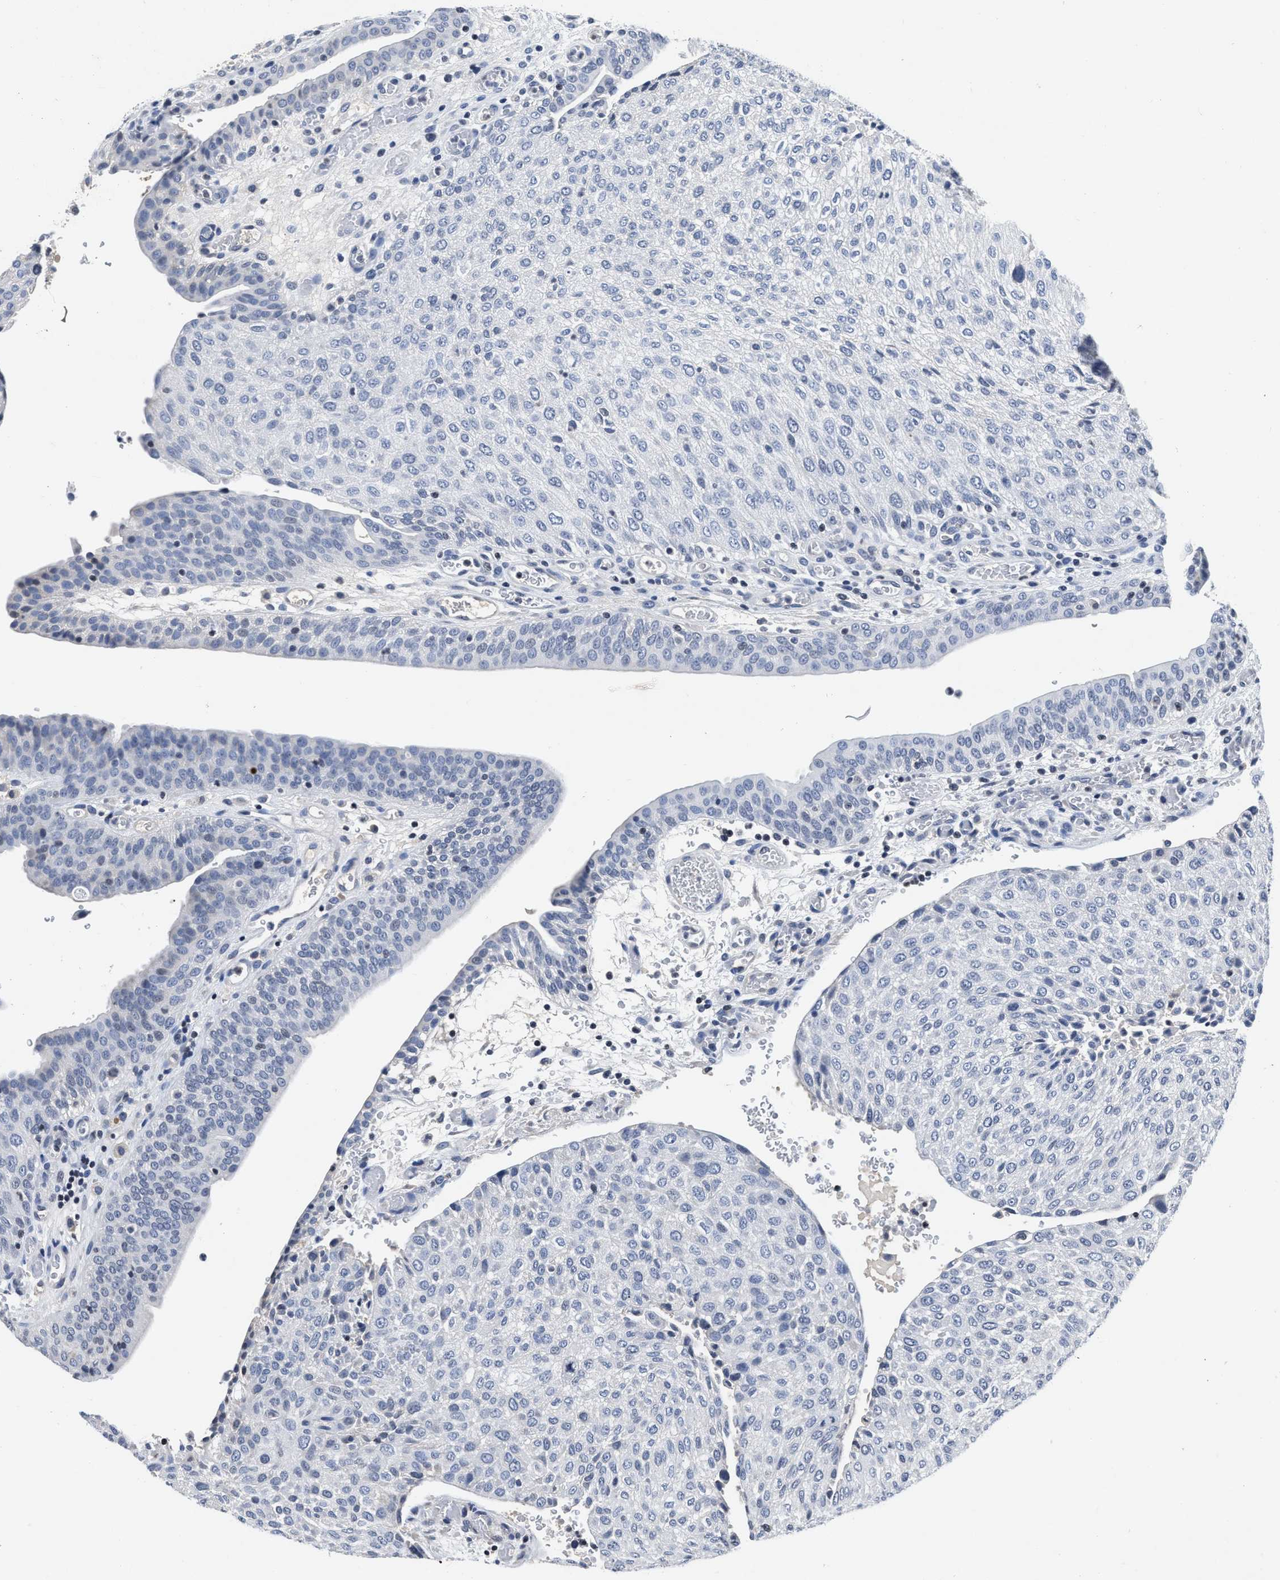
{"staining": {"intensity": "negative", "quantity": "none", "location": "none"}, "tissue": "urothelial cancer", "cell_type": "Tumor cells", "image_type": "cancer", "snomed": [{"axis": "morphology", "description": "Urothelial carcinoma, Low grade"}, {"axis": "morphology", "description": "Urothelial carcinoma, High grade"}, {"axis": "topography", "description": "Urinary bladder"}], "caption": "Immunohistochemical staining of human urothelial cancer displays no significant positivity in tumor cells.", "gene": "FBLN2", "patient": {"sex": "male", "age": 35}}